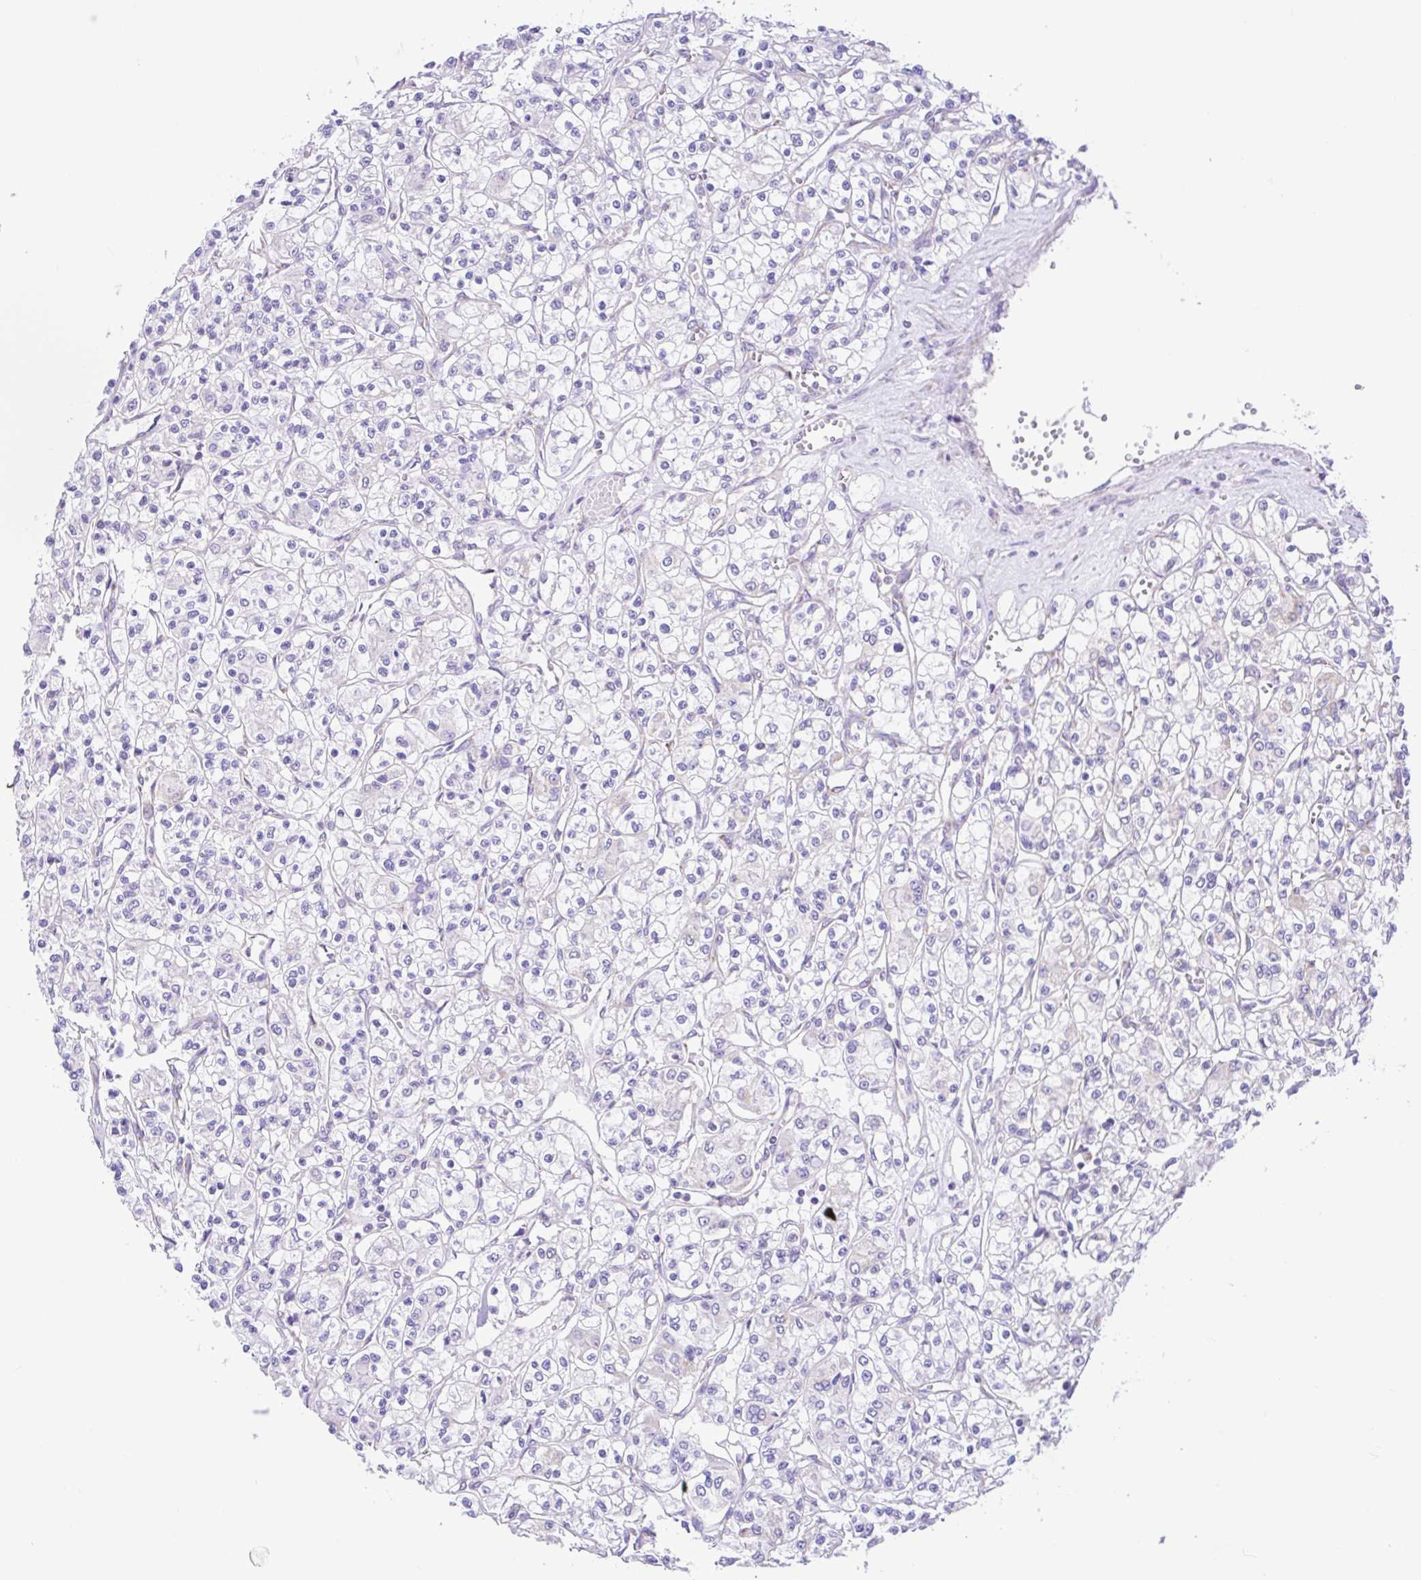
{"staining": {"intensity": "negative", "quantity": "none", "location": "none"}, "tissue": "renal cancer", "cell_type": "Tumor cells", "image_type": "cancer", "snomed": [{"axis": "morphology", "description": "Adenocarcinoma, NOS"}, {"axis": "topography", "description": "Kidney"}], "caption": "Immunohistochemistry (IHC) of human adenocarcinoma (renal) displays no staining in tumor cells. (DAB immunohistochemistry with hematoxylin counter stain).", "gene": "NDUFS2", "patient": {"sex": "female", "age": 59}}